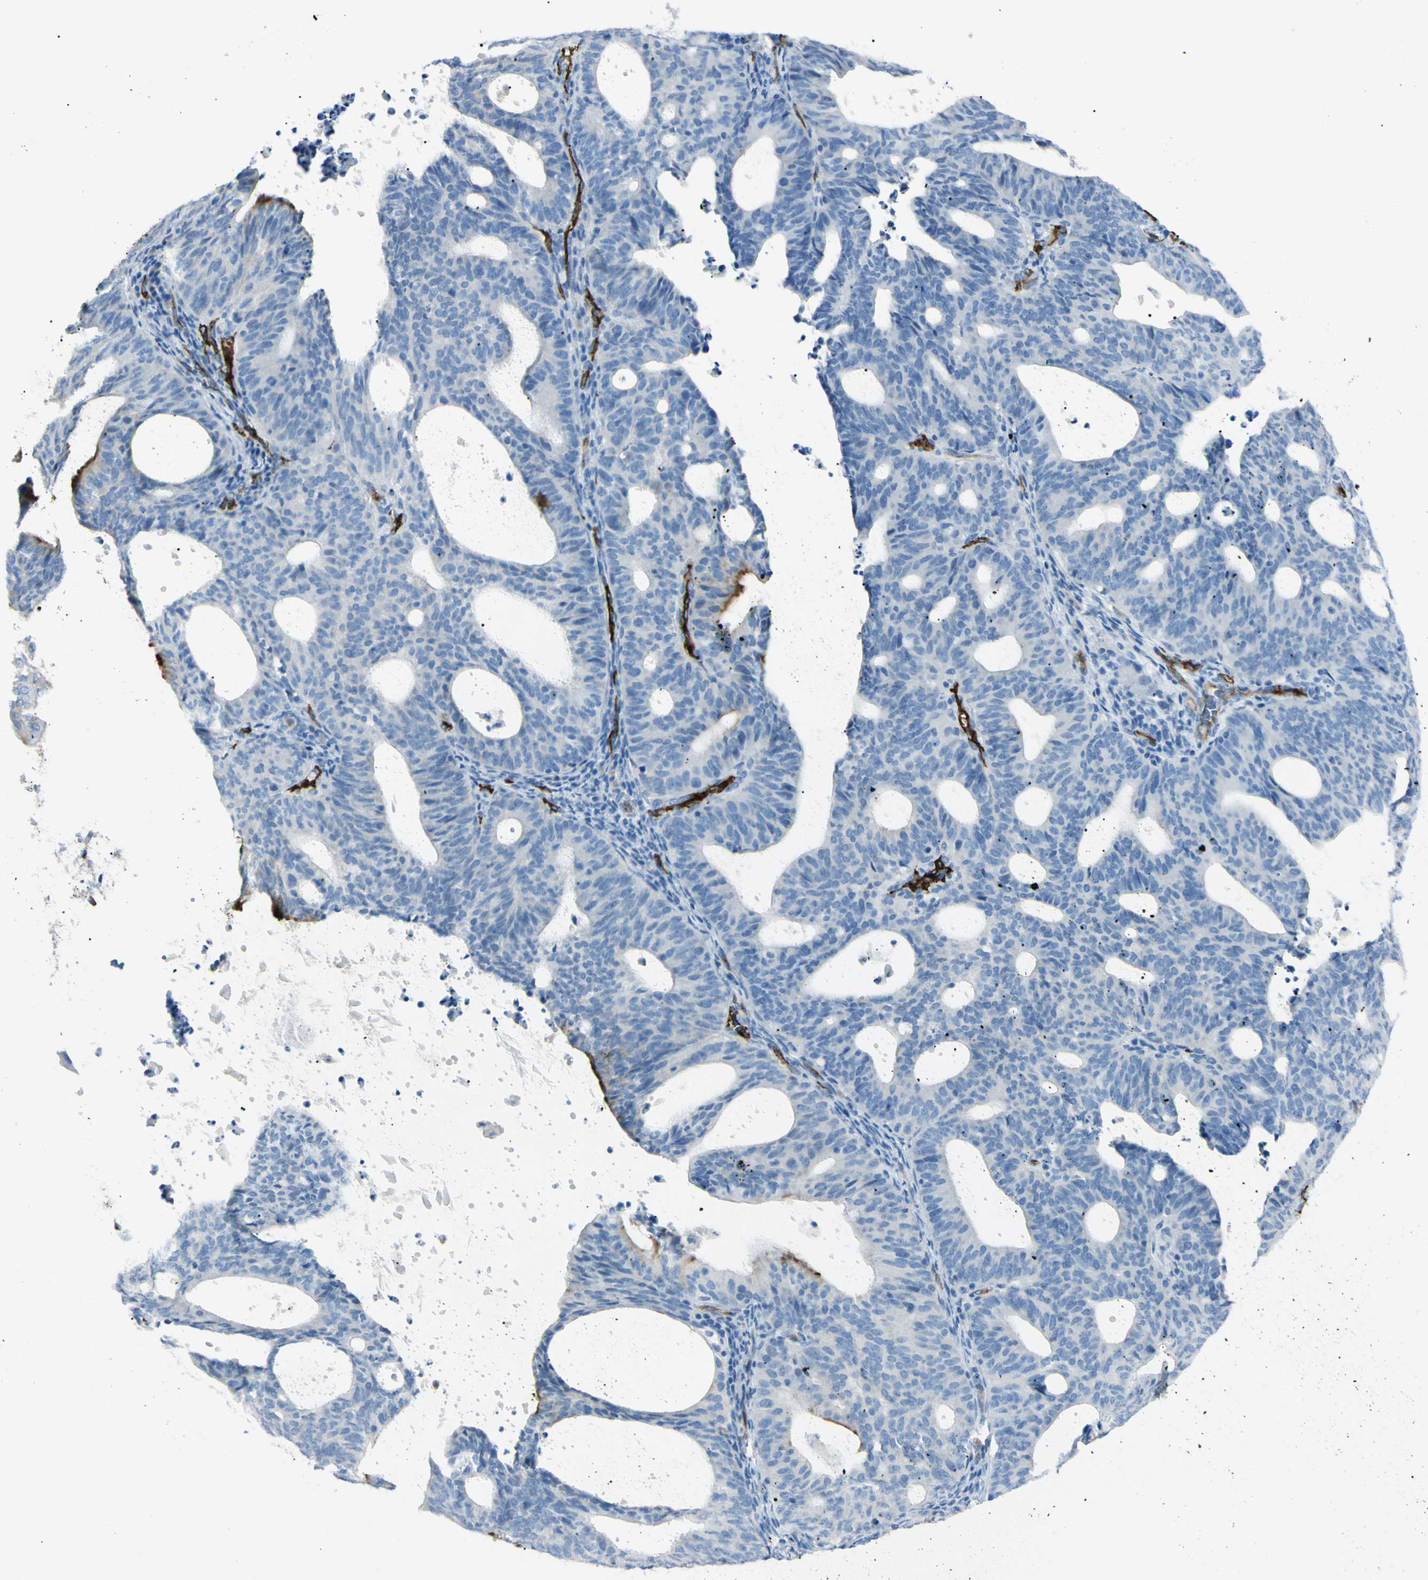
{"staining": {"intensity": "negative", "quantity": "none", "location": "none"}, "tissue": "endometrial cancer", "cell_type": "Tumor cells", "image_type": "cancer", "snomed": [{"axis": "morphology", "description": "Adenocarcinoma, NOS"}, {"axis": "topography", "description": "Uterus"}], "caption": "High magnification brightfield microscopy of endometrial cancer (adenocarcinoma) stained with DAB (3,3'-diaminobenzidine) (brown) and counterstained with hematoxylin (blue): tumor cells show no significant staining. (DAB immunohistochemistry (IHC), high magnification).", "gene": "FOLH1", "patient": {"sex": "female", "age": 83}}